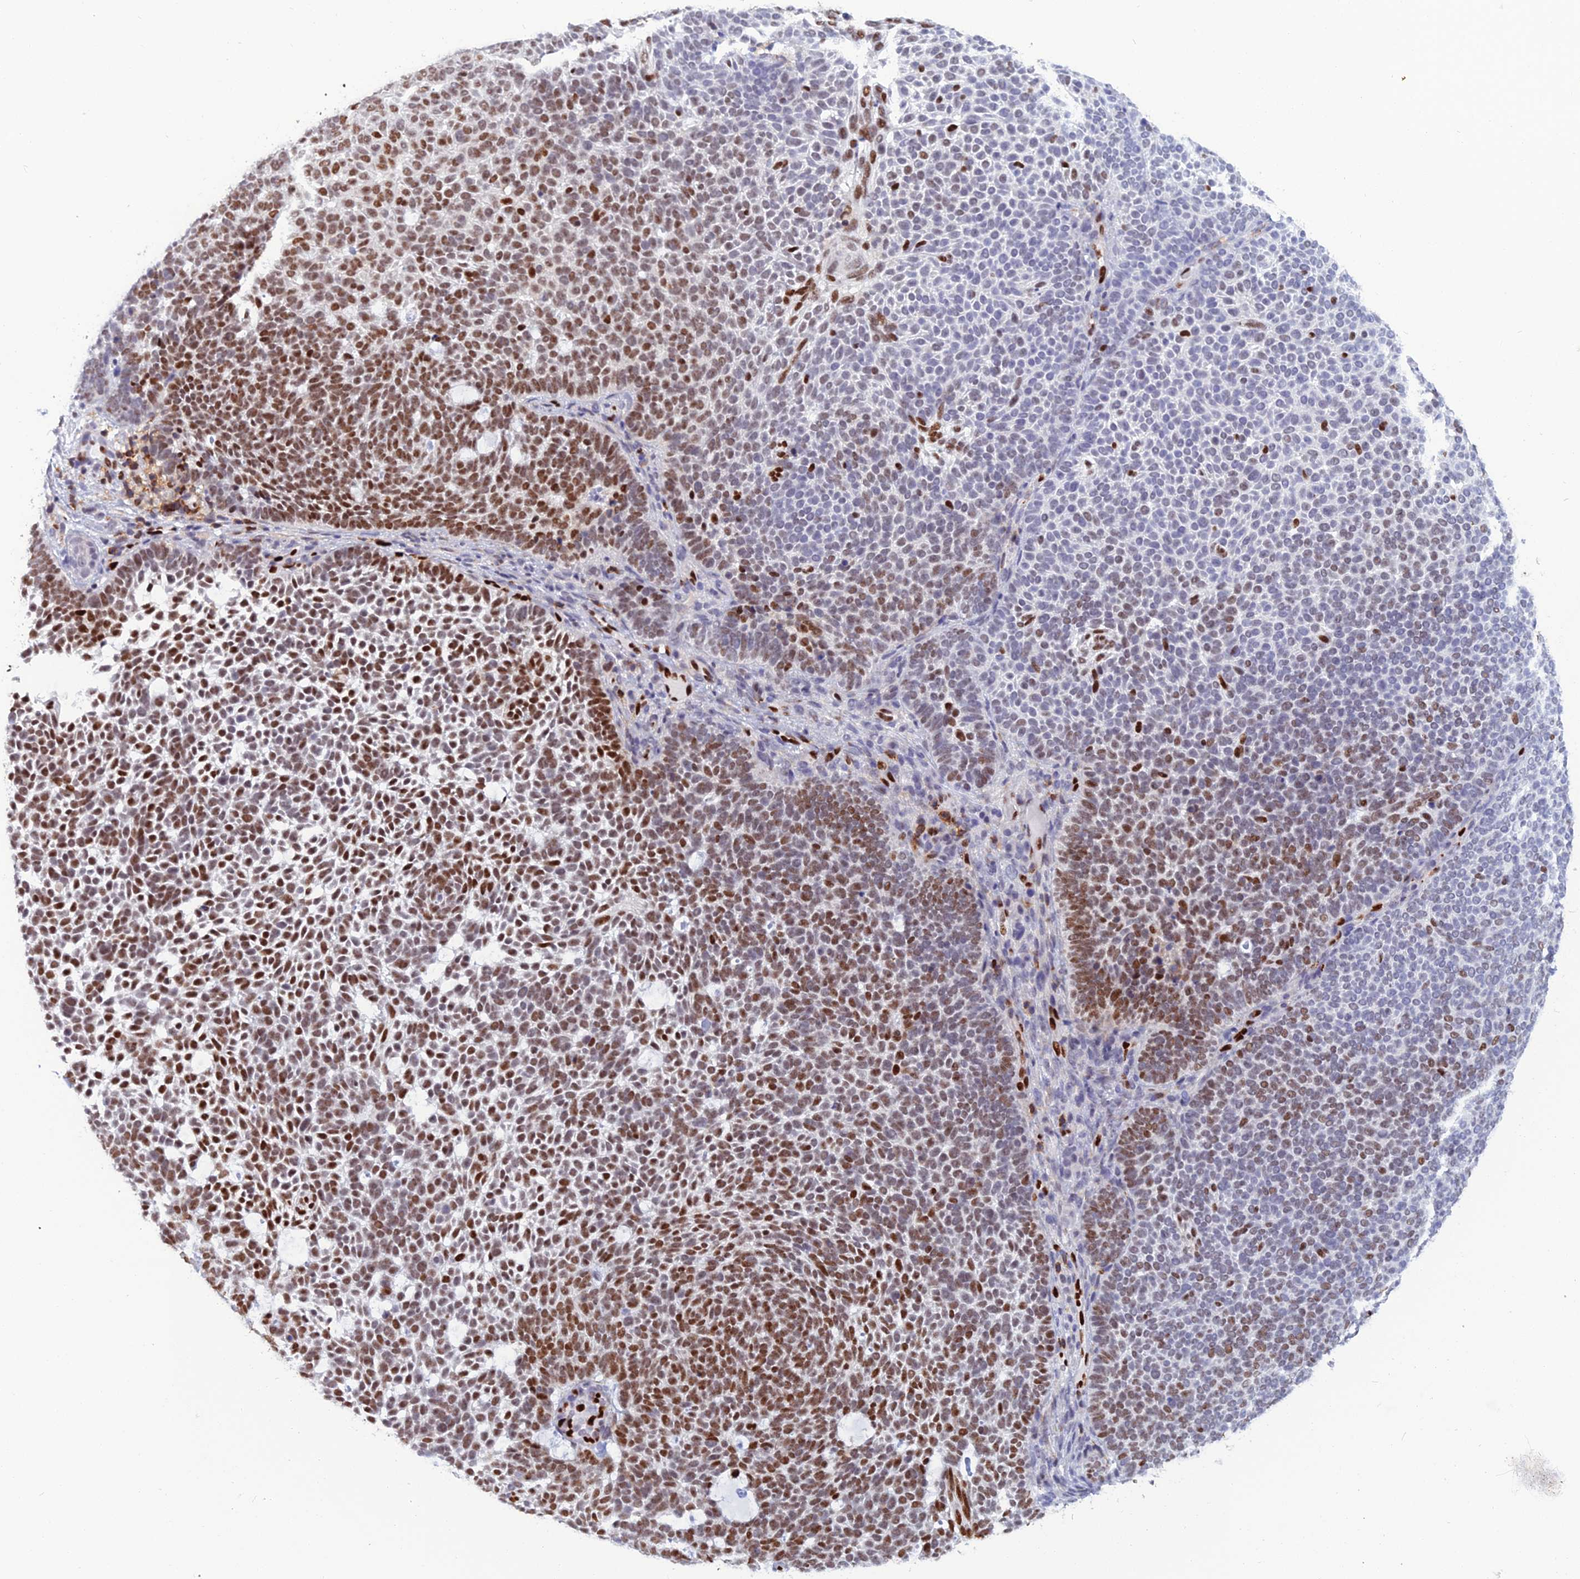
{"staining": {"intensity": "strong", "quantity": "25%-75%", "location": "nuclear"}, "tissue": "skin cancer", "cell_type": "Tumor cells", "image_type": "cancer", "snomed": [{"axis": "morphology", "description": "Basal cell carcinoma"}, {"axis": "topography", "description": "Skin"}], "caption": "High-magnification brightfield microscopy of skin basal cell carcinoma stained with DAB (brown) and counterstained with hematoxylin (blue). tumor cells exhibit strong nuclear expression is appreciated in approximately25%-75% of cells.", "gene": "NOL4L", "patient": {"sex": "female", "age": 77}}